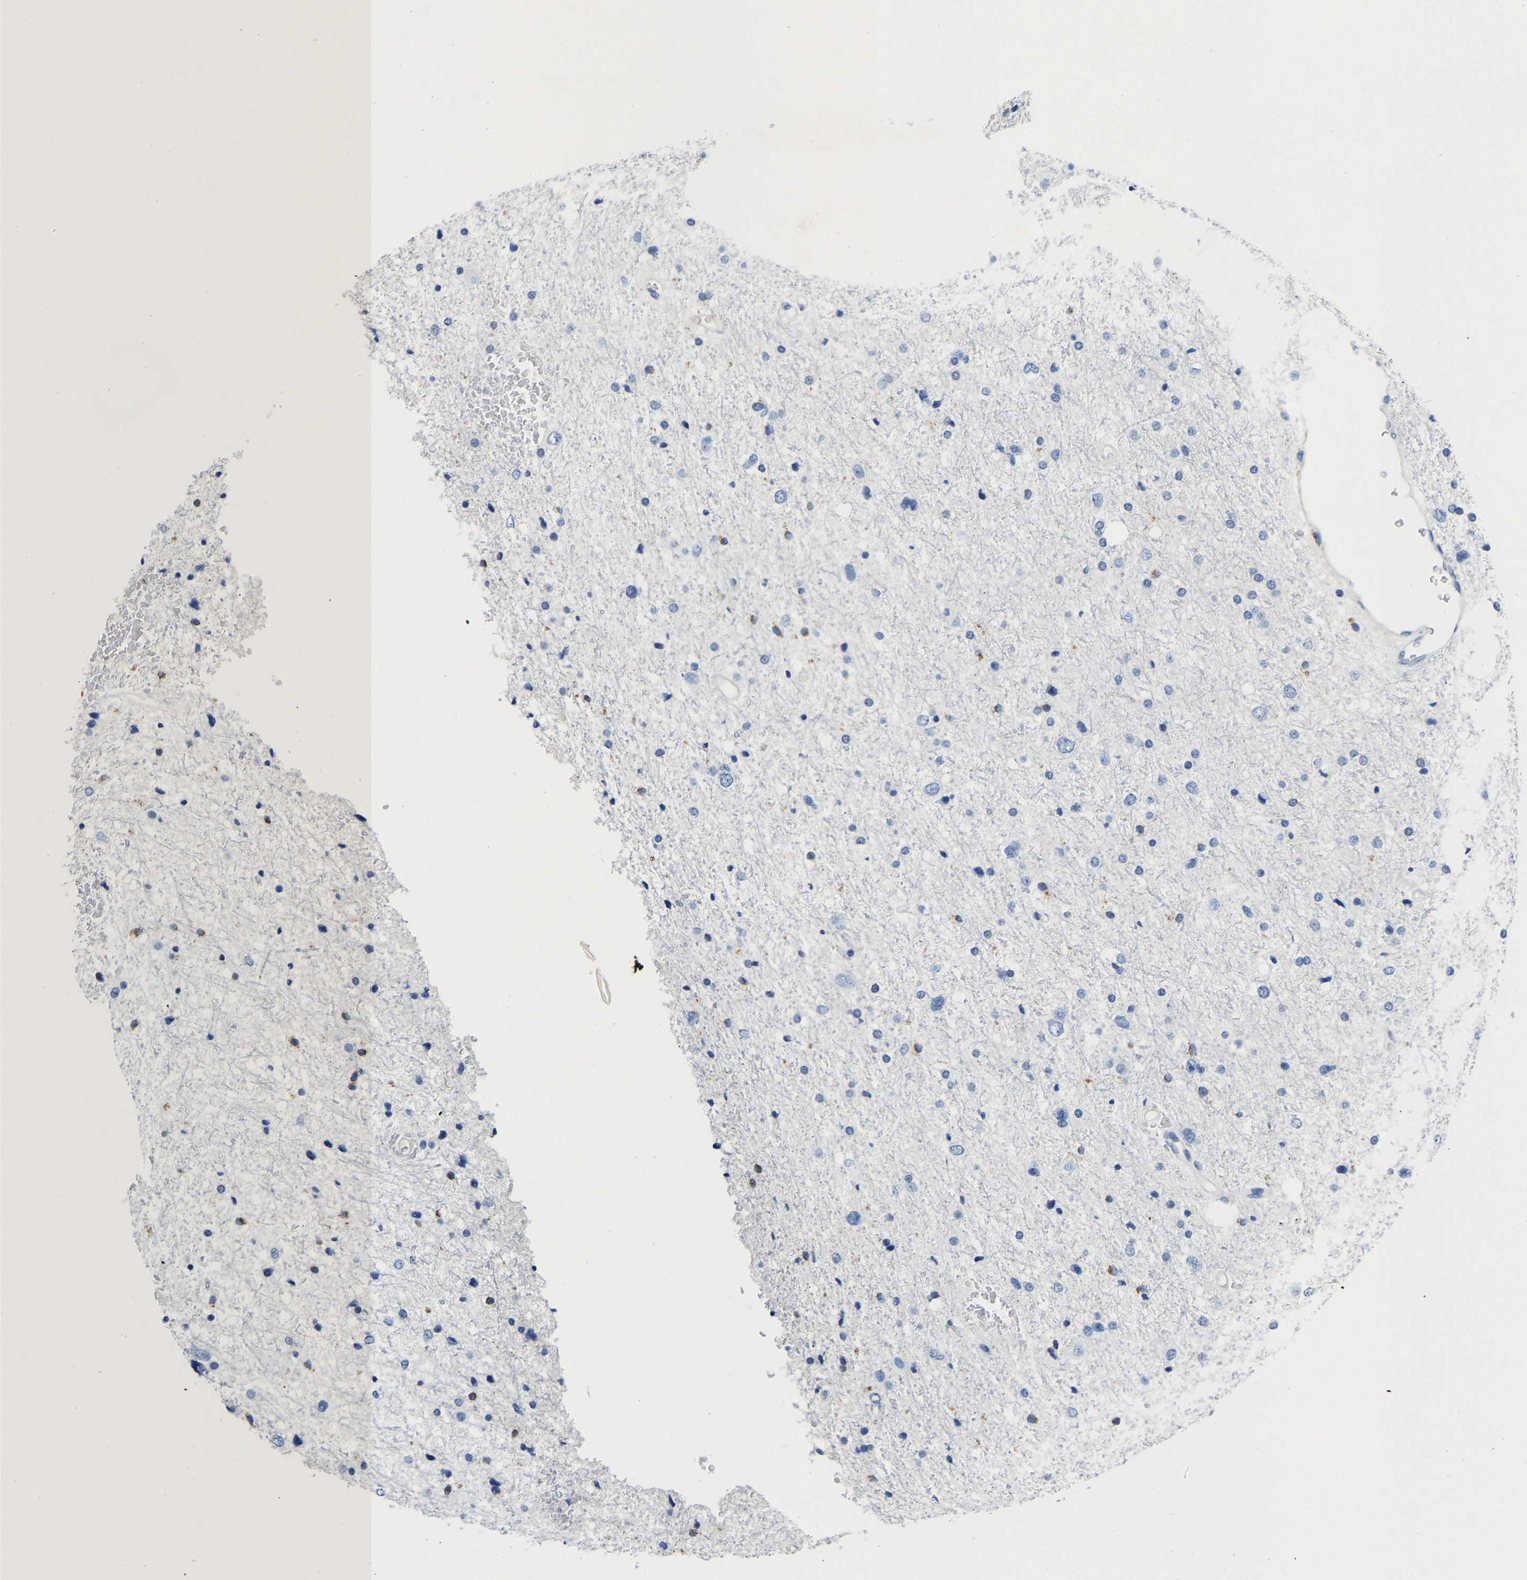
{"staining": {"intensity": "moderate", "quantity": "<25%", "location": "cytoplasmic/membranous"}, "tissue": "glioma", "cell_type": "Tumor cells", "image_type": "cancer", "snomed": [{"axis": "morphology", "description": "Glioma, malignant, Low grade"}, {"axis": "topography", "description": "Brain"}], "caption": "Protein analysis of malignant glioma (low-grade) tissue demonstrates moderate cytoplasmic/membranous positivity in approximately <25% of tumor cells.", "gene": "PCK2", "patient": {"sex": "female", "age": 37}}